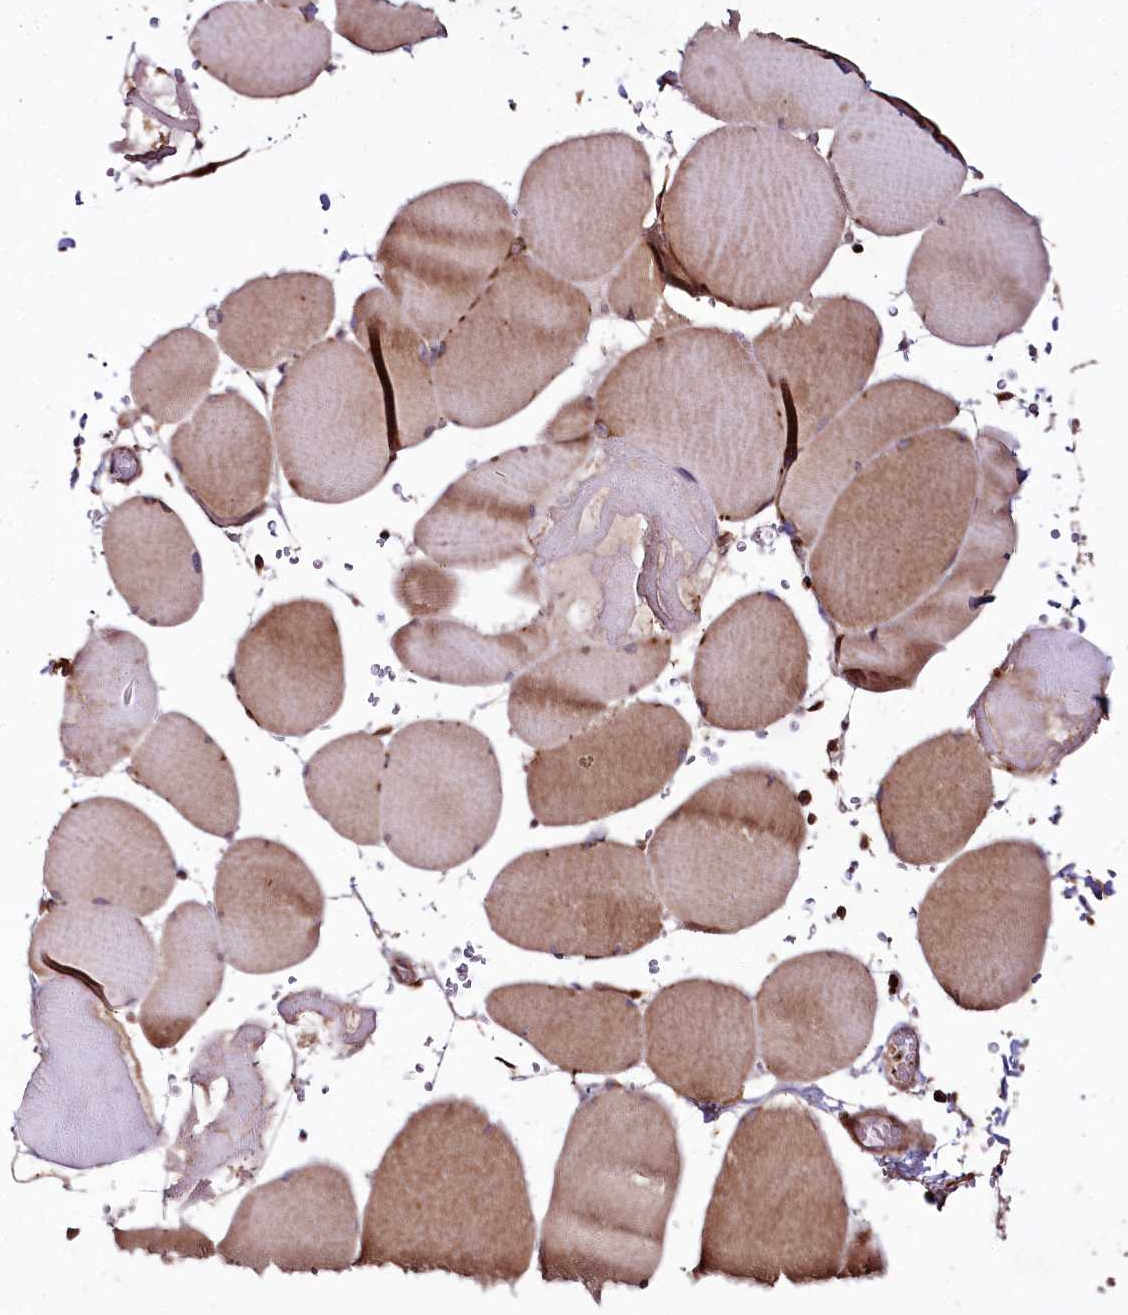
{"staining": {"intensity": "moderate", "quantity": "25%-75%", "location": "cytoplasmic/membranous"}, "tissue": "skeletal muscle", "cell_type": "Myocytes", "image_type": "normal", "snomed": [{"axis": "morphology", "description": "Normal tissue, NOS"}, {"axis": "topography", "description": "Skeletal muscle"}, {"axis": "topography", "description": "Head-Neck"}], "caption": "A brown stain labels moderate cytoplasmic/membranous staining of a protein in myocytes of unremarkable skeletal muscle.", "gene": "RAB7A", "patient": {"sex": "male", "age": 66}}